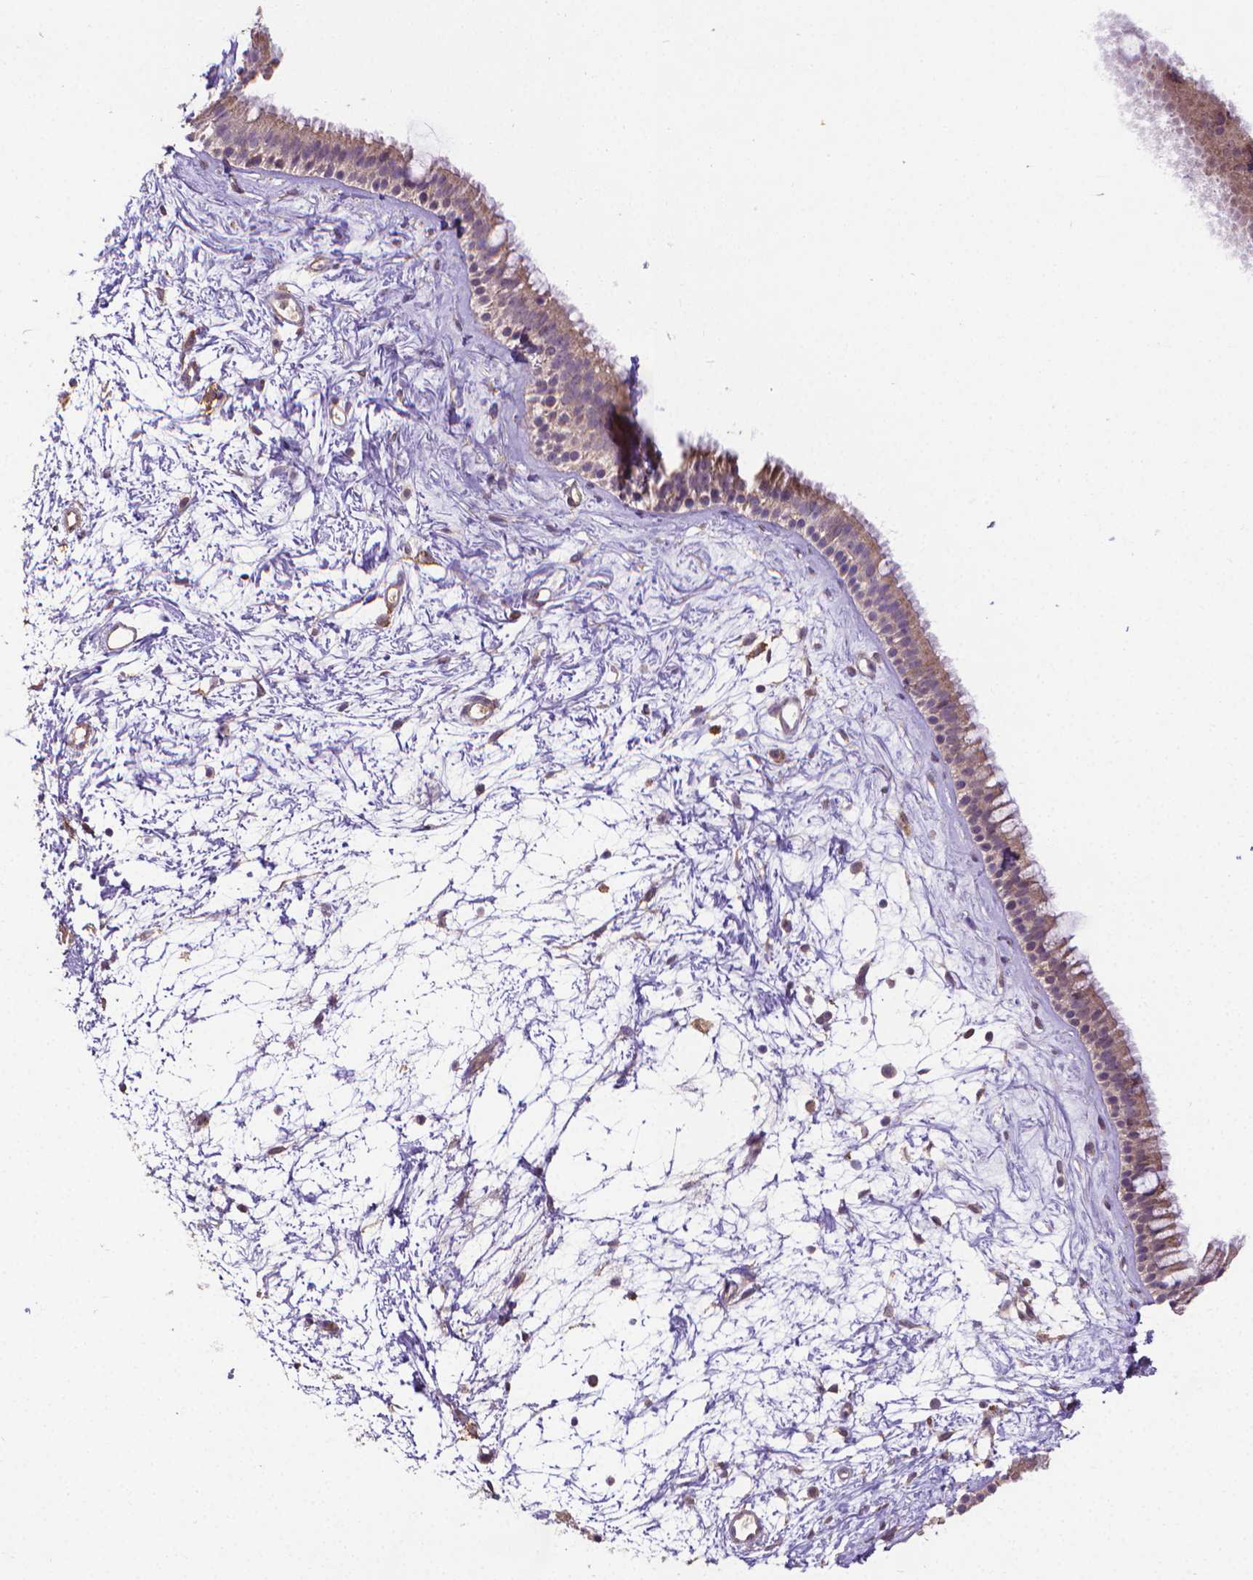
{"staining": {"intensity": "moderate", "quantity": ">75%", "location": "cytoplasmic/membranous"}, "tissue": "nasopharynx", "cell_type": "Respiratory epithelial cells", "image_type": "normal", "snomed": [{"axis": "morphology", "description": "Normal tissue, NOS"}, {"axis": "topography", "description": "Nasopharynx"}], "caption": "A photomicrograph showing moderate cytoplasmic/membranous expression in approximately >75% of respiratory epithelial cells in normal nasopharynx, as visualized by brown immunohistochemical staining.", "gene": "GPR63", "patient": {"sex": "male", "age": 58}}